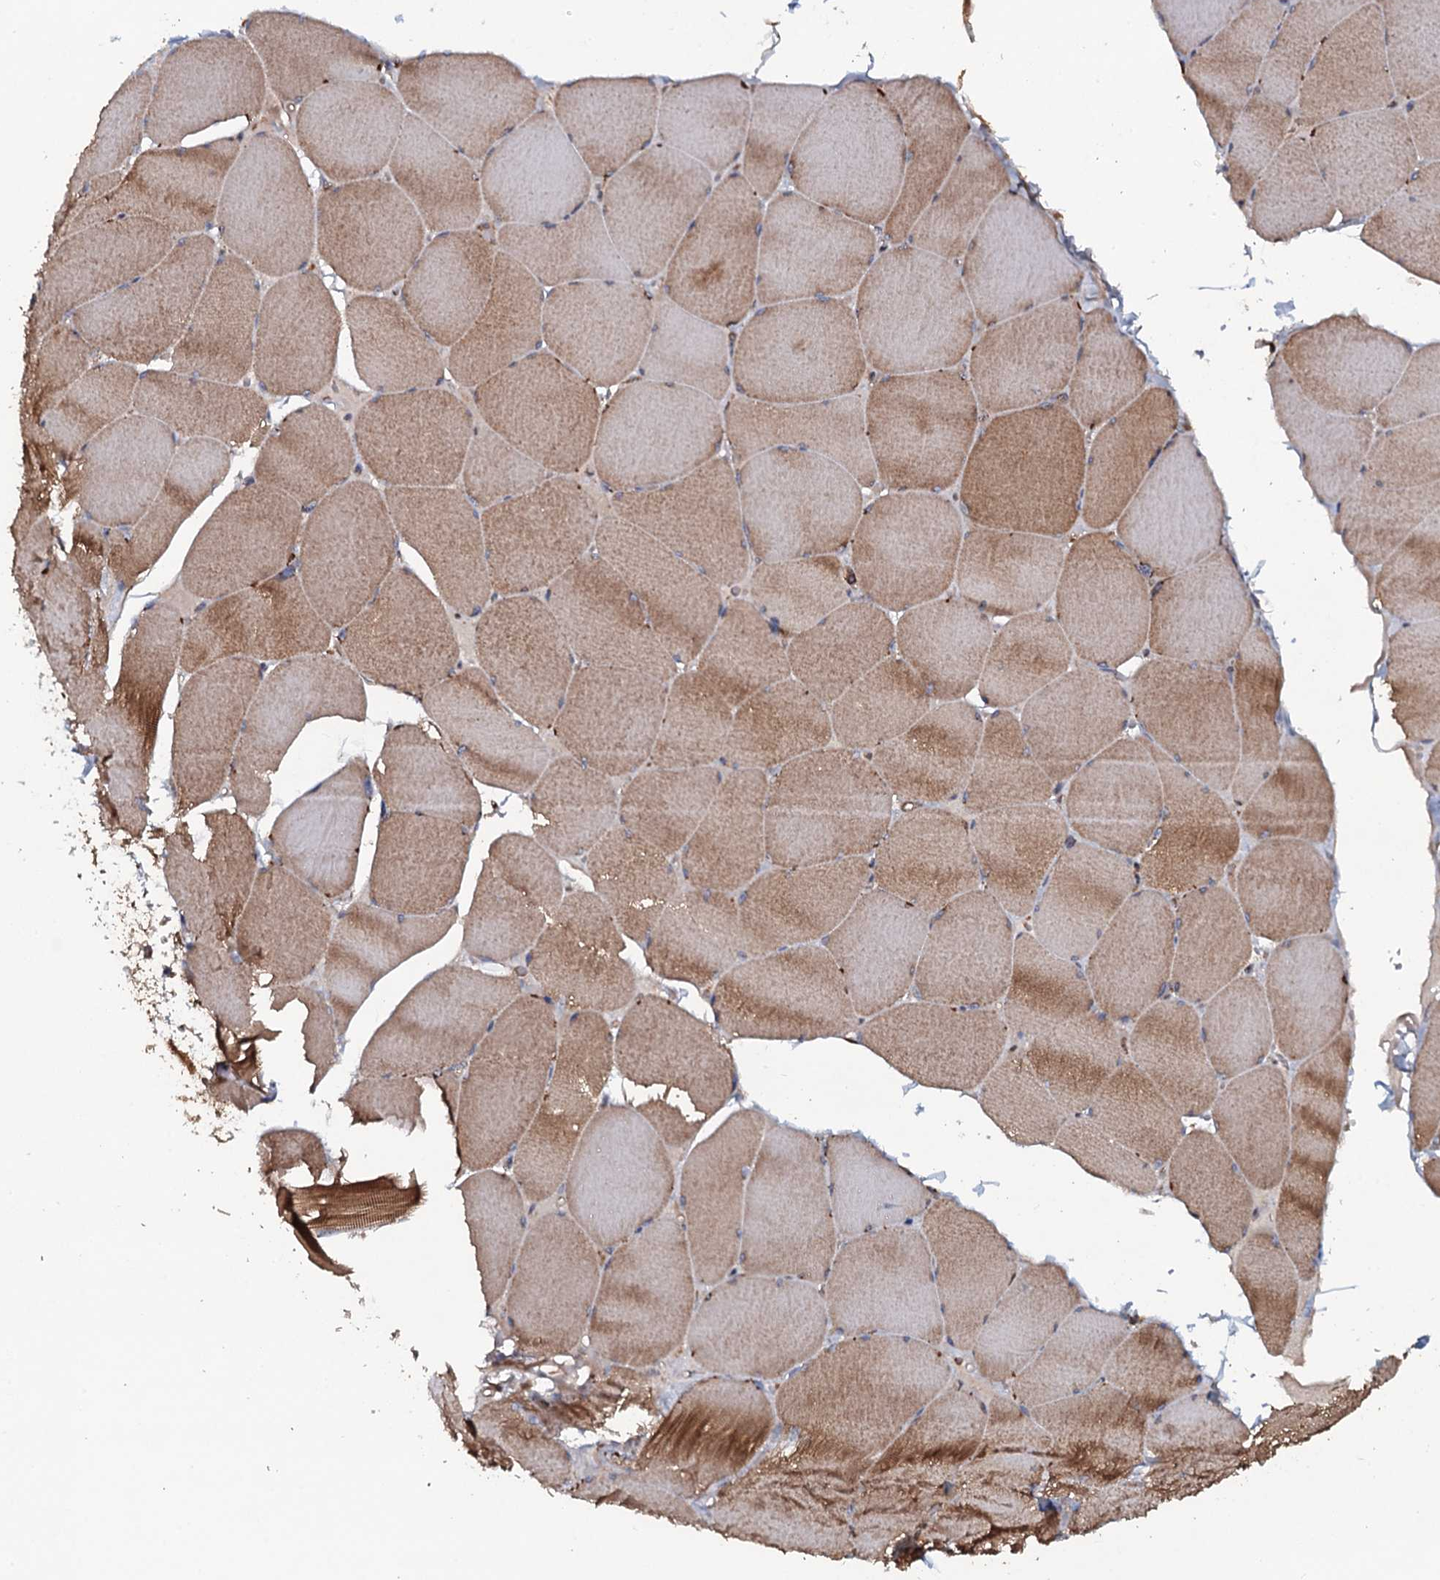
{"staining": {"intensity": "strong", "quantity": "25%-75%", "location": "cytoplasmic/membranous"}, "tissue": "skeletal muscle", "cell_type": "Myocytes", "image_type": "normal", "snomed": [{"axis": "morphology", "description": "Normal tissue, NOS"}, {"axis": "topography", "description": "Skeletal muscle"}, {"axis": "topography", "description": "Head-Neck"}], "caption": "Protein staining of unremarkable skeletal muscle demonstrates strong cytoplasmic/membranous positivity in approximately 25%-75% of myocytes.", "gene": "VWA8", "patient": {"sex": "male", "age": 66}}